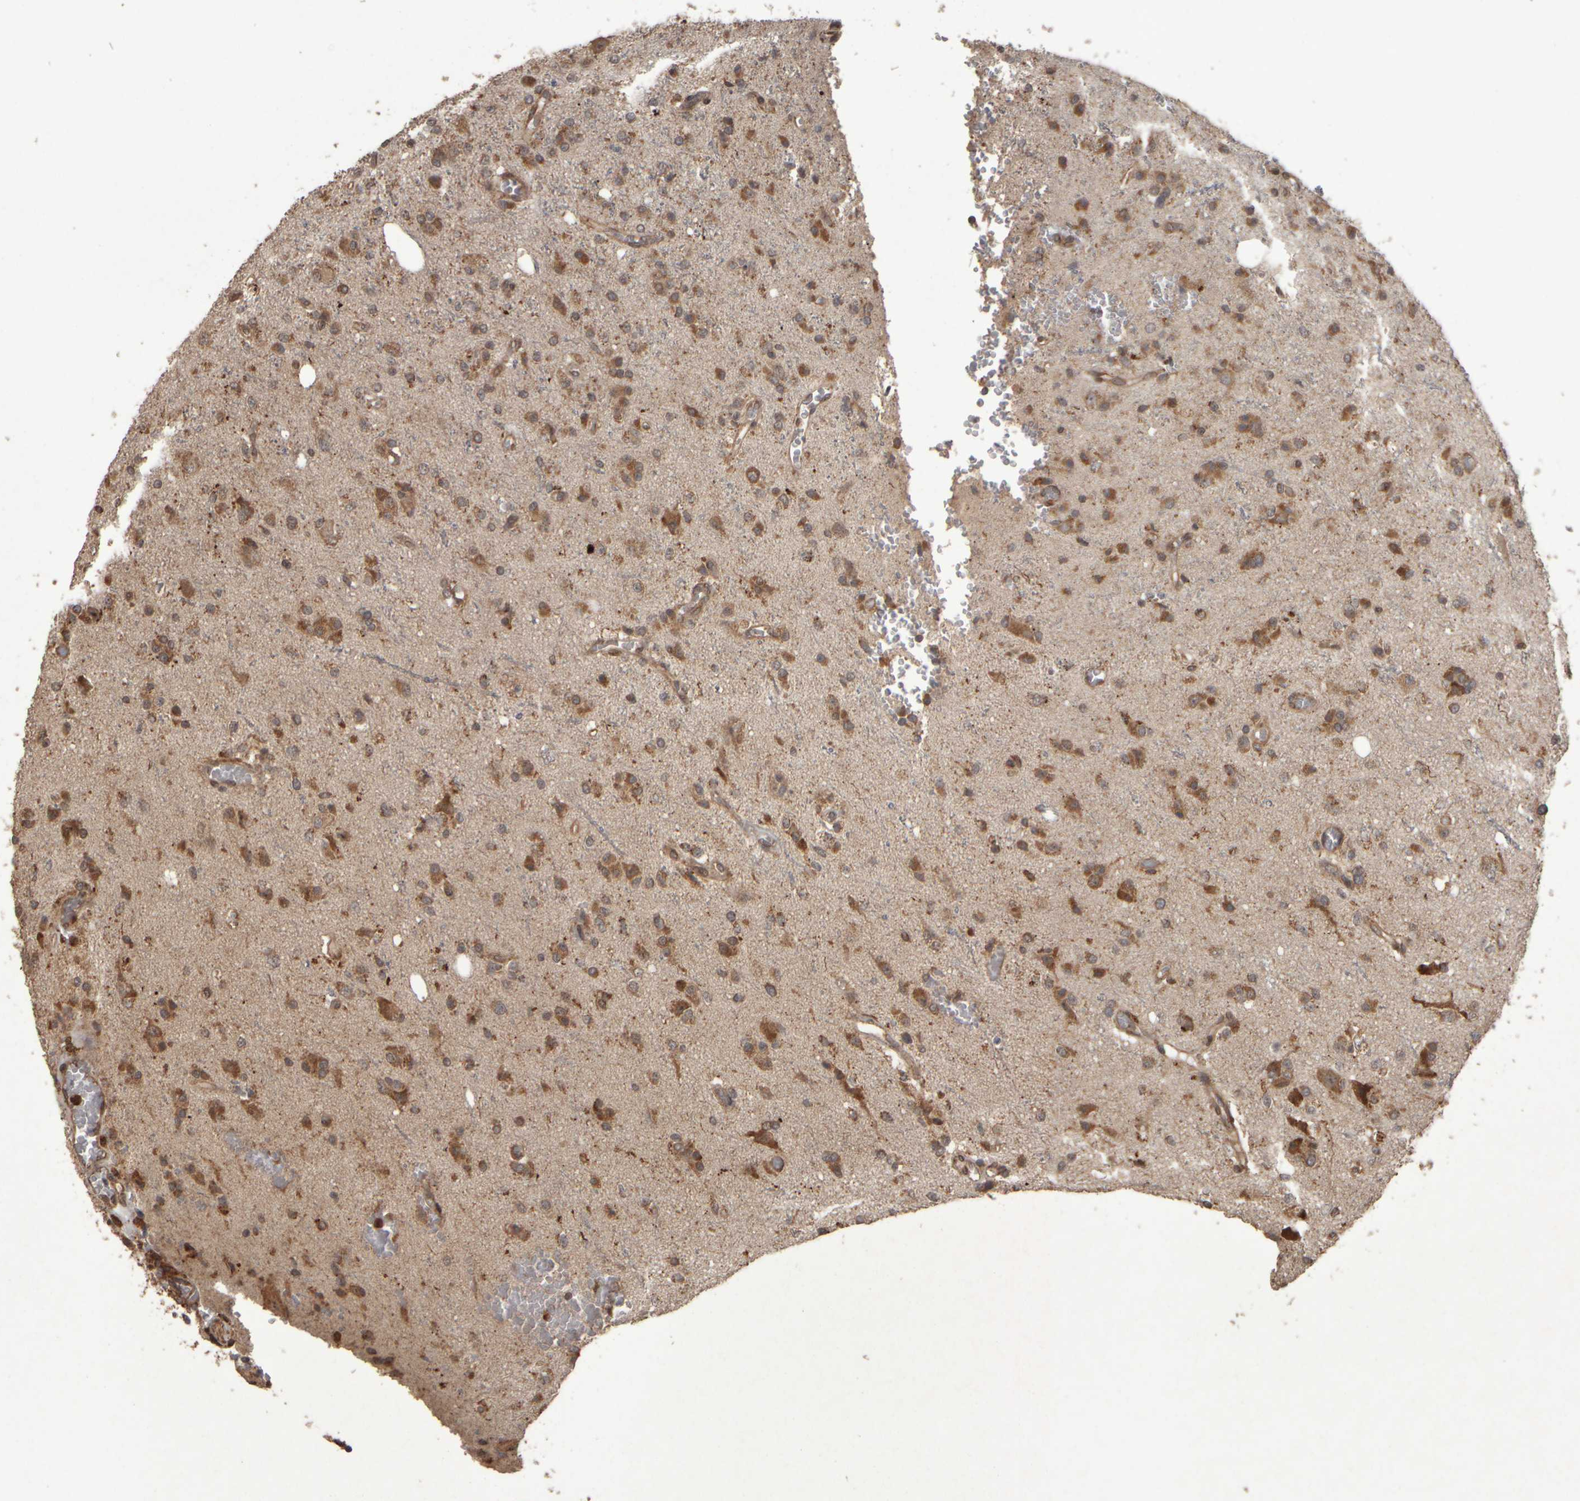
{"staining": {"intensity": "moderate", "quantity": ">75%", "location": "cytoplasmic/membranous"}, "tissue": "glioma", "cell_type": "Tumor cells", "image_type": "cancer", "snomed": [{"axis": "morphology", "description": "Glioma, malignant, High grade"}, {"axis": "topography", "description": "Brain"}], "caption": "This image shows glioma stained with IHC to label a protein in brown. The cytoplasmic/membranous of tumor cells show moderate positivity for the protein. Nuclei are counter-stained blue.", "gene": "AGBL3", "patient": {"sex": "male", "age": 47}}